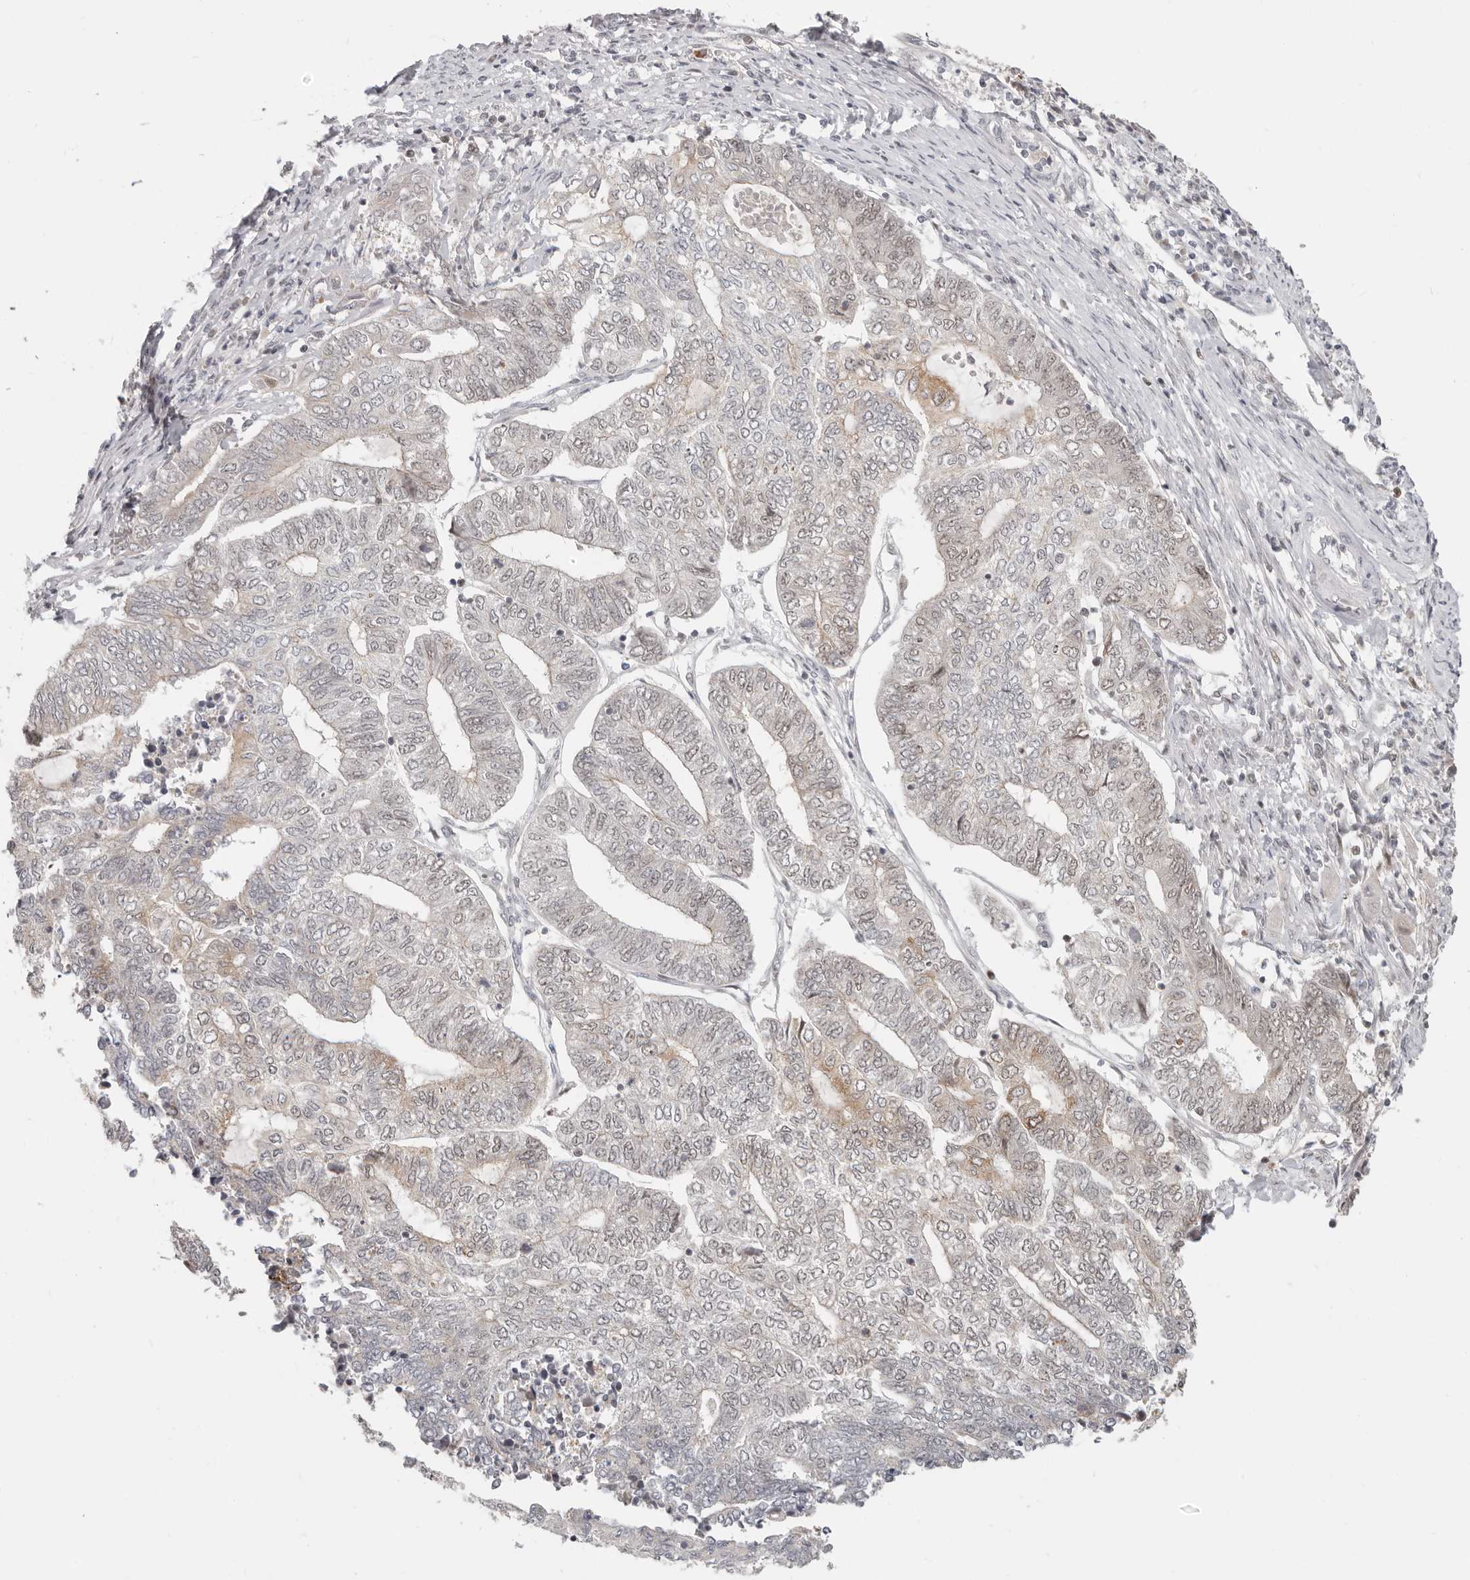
{"staining": {"intensity": "weak", "quantity": "<25%", "location": "nuclear"}, "tissue": "endometrial cancer", "cell_type": "Tumor cells", "image_type": "cancer", "snomed": [{"axis": "morphology", "description": "Adenocarcinoma, NOS"}, {"axis": "topography", "description": "Uterus"}, {"axis": "topography", "description": "Endometrium"}], "caption": "A photomicrograph of endometrial cancer stained for a protein demonstrates no brown staining in tumor cells. The staining was performed using DAB (3,3'-diaminobenzidine) to visualize the protein expression in brown, while the nuclei were stained in blue with hematoxylin (Magnification: 20x).", "gene": "RFC2", "patient": {"sex": "female", "age": 70}}